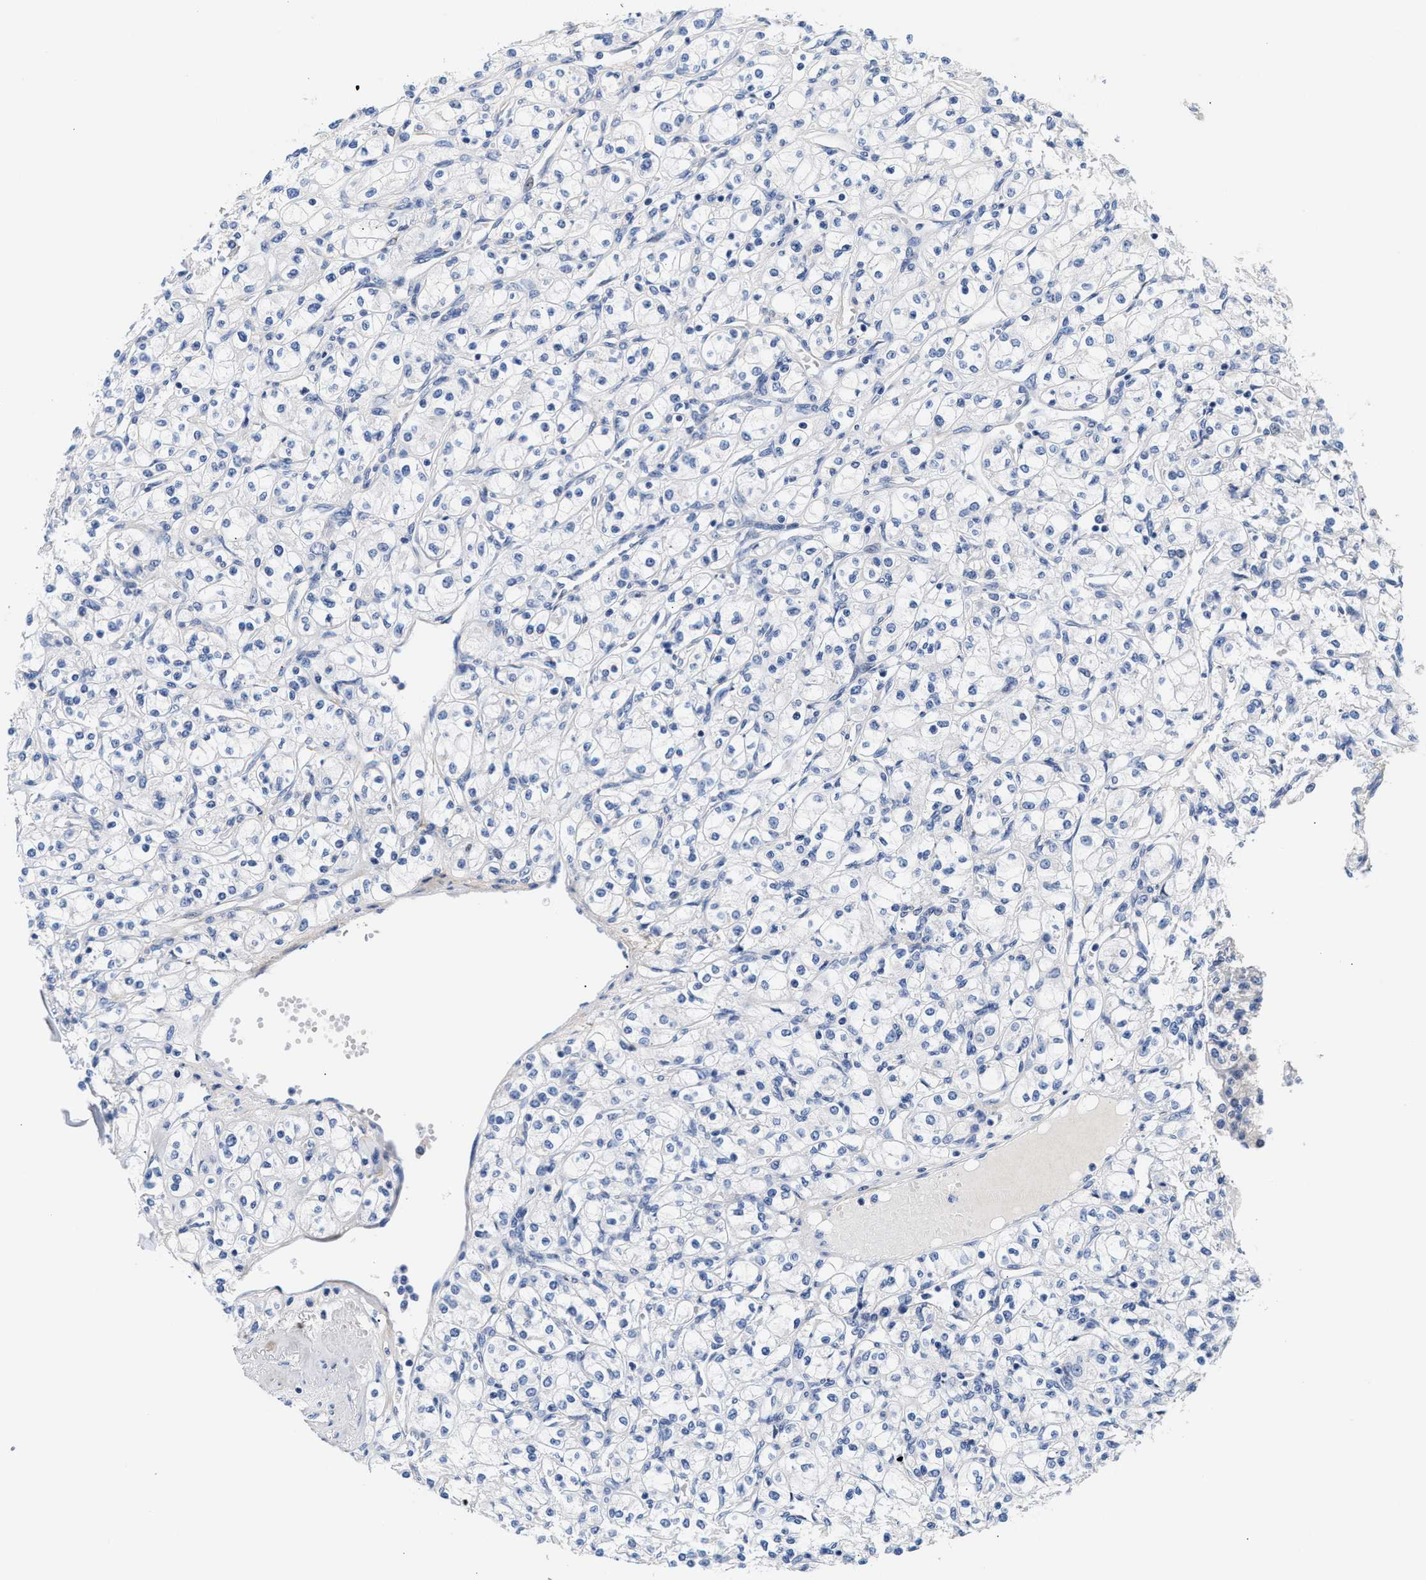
{"staining": {"intensity": "negative", "quantity": "none", "location": "none"}, "tissue": "renal cancer", "cell_type": "Tumor cells", "image_type": "cancer", "snomed": [{"axis": "morphology", "description": "Adenocarcinoma, NOS"}, {"axis": "topography", "description": "Kidney"}], "caption": "Protein analysis of renal cancer shows no significant positivity in tumor cells.", "gene": "ACTL7B", "patient": {"sex": "male", "age": 77}}